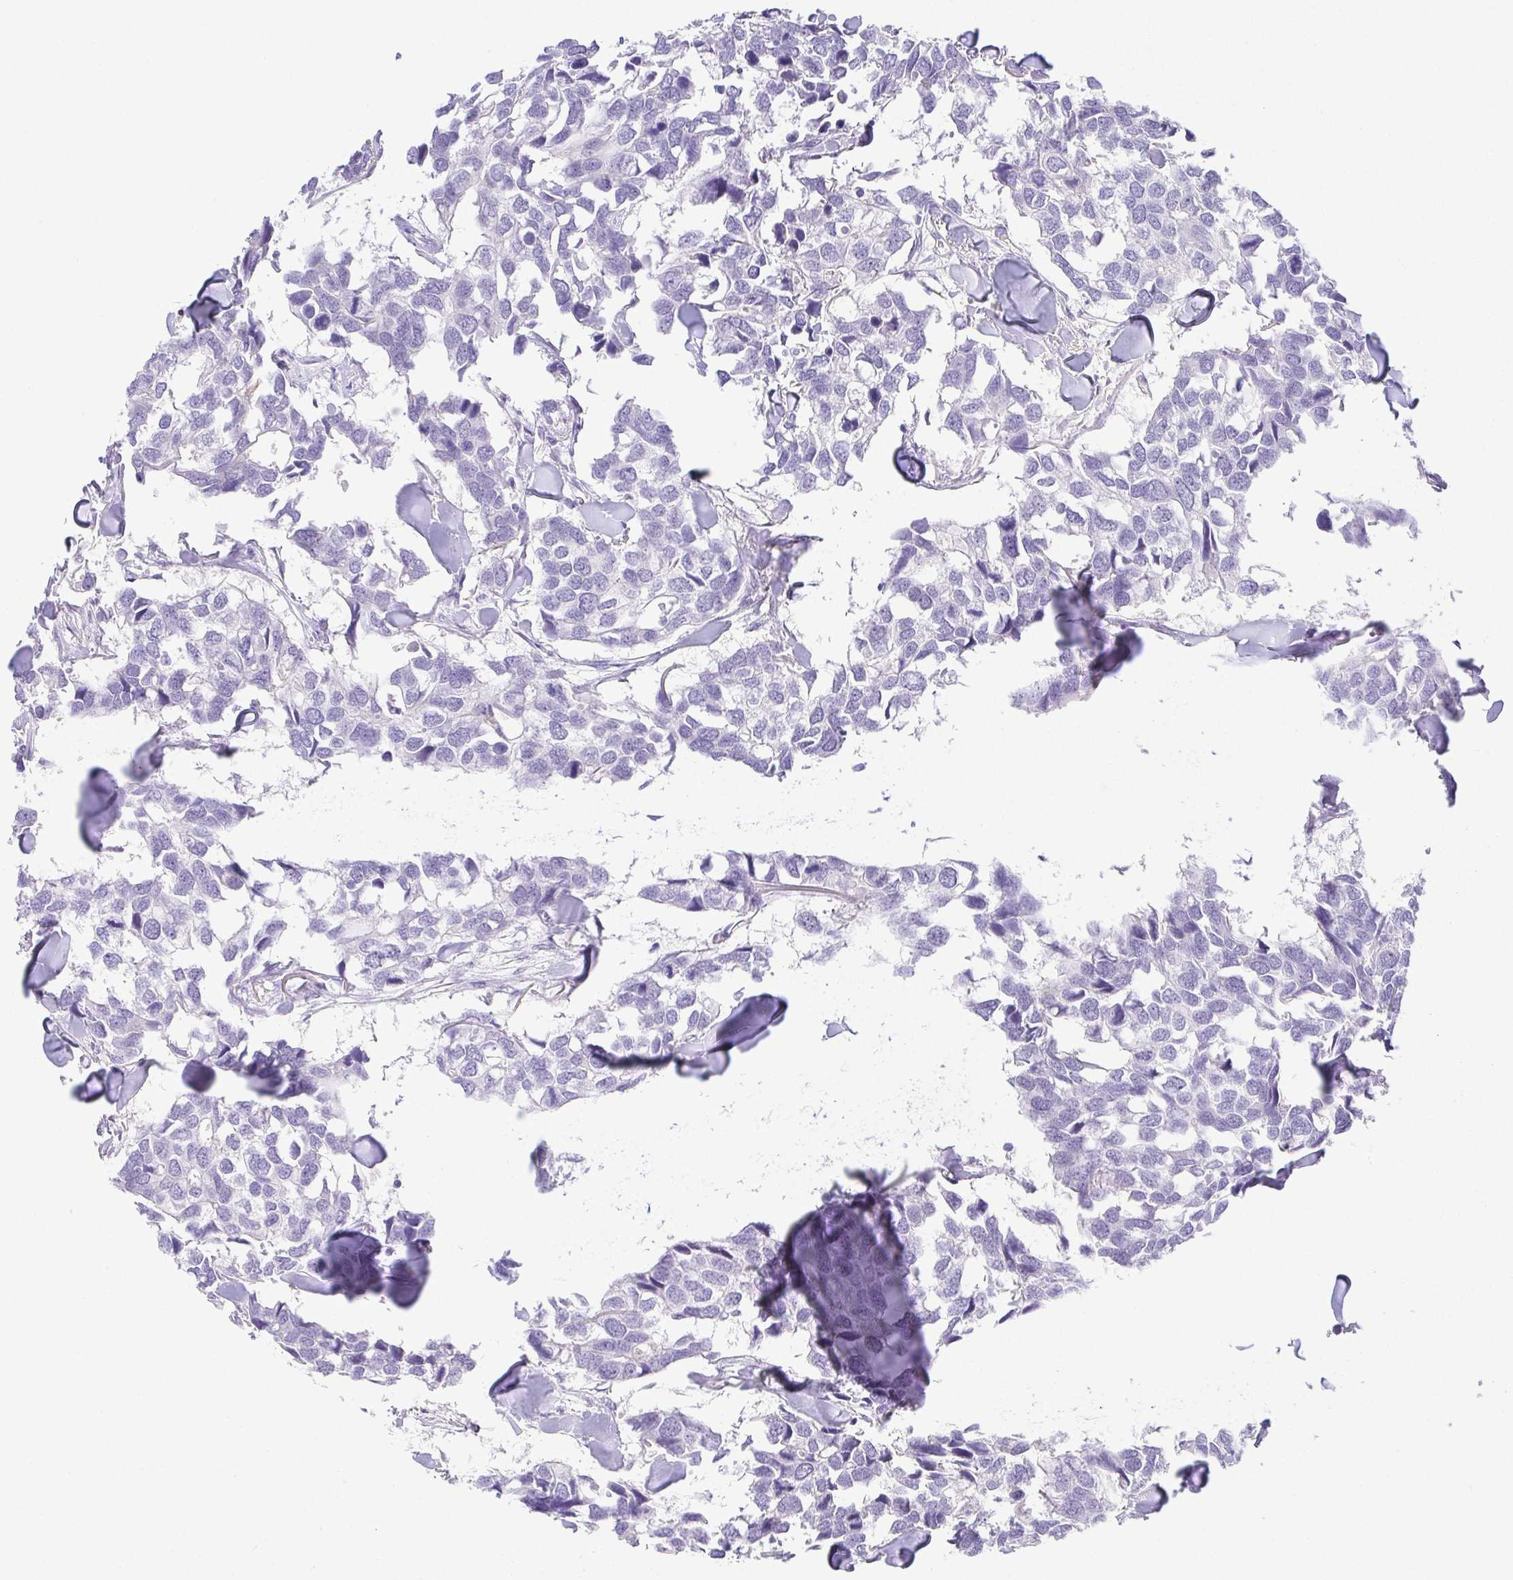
{"staining": {"intensity": "negative", "quantity": "none", "location": "none"}, "tissue": "breast cancer", "cell_type": "Tumor cells", "image_type": "cancer", "snomed": [{"axis": "morphology", "description": "Duct carcinoma"}, {"axis": "topography", "description": "Breast"}], "caption": "Breast intraductal carcinoma was stained to show a protein in brown. There is no significant positivity in tumor cells.", "gene": "HAPLN2", "patient": {"sex": "female", "age": 83}}